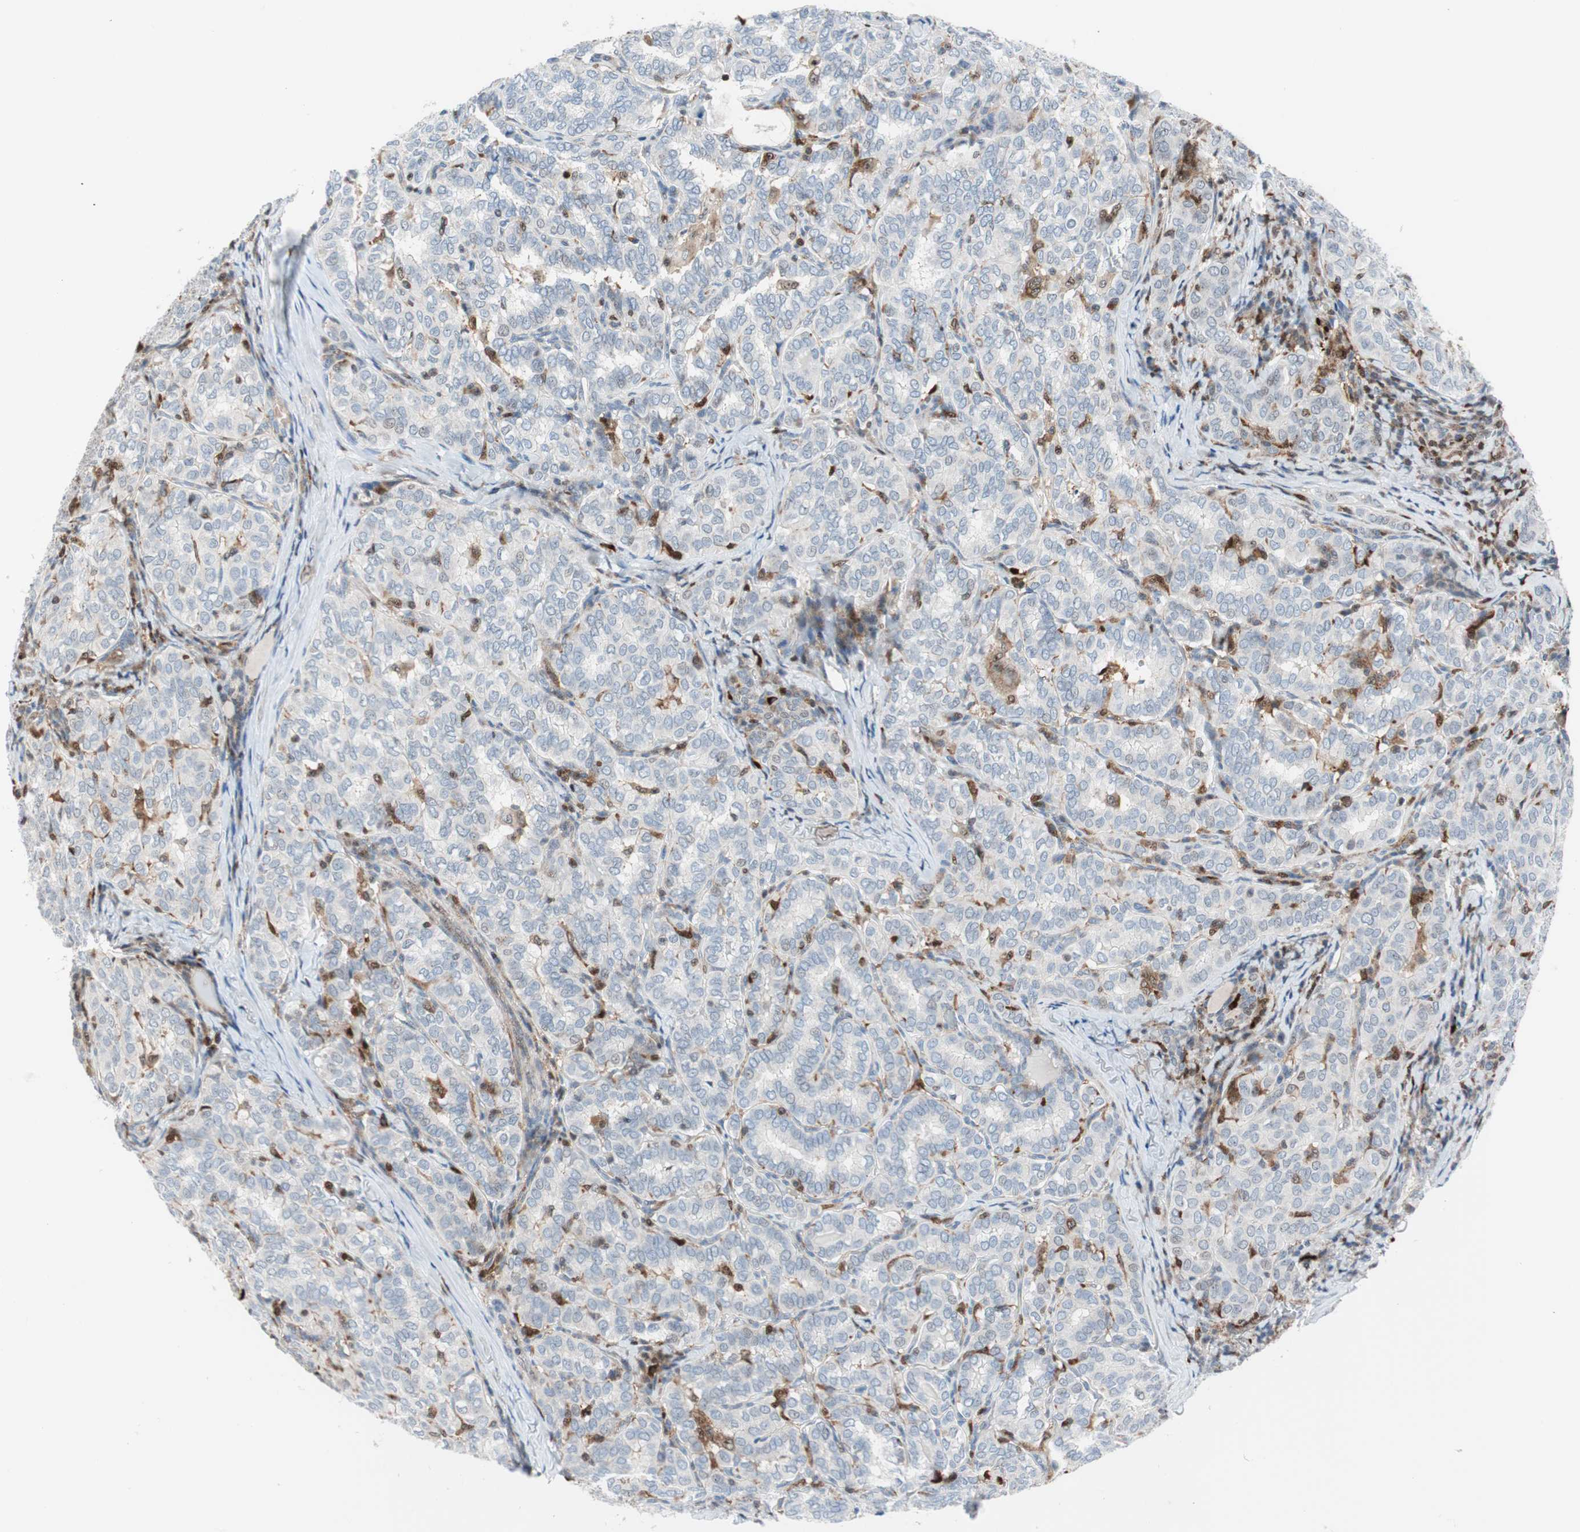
{"staining": {"intensity": "weak", "quantity": "<25%", "location": "cytoplasmic/membranous,nuclear"}, "tissue": "thyroid cancer", "cell_type": "Tumor cells", "image_type": "cancer", "snomed": [{"axis": "morphology", "description": "Normal tissue, NOS"}, {"axis": "morphology", "description": "Papillary adenocarcinoma, NOS"}, {"axis": "topography", "description": "Thyroid gland"}], "caption": "Micrograph shows no protein positivity in tumor cells of papillary adenocarcinoma (thyroid) tissue.", "gene": "RGS10", "patient": {"sex": "female", "age": 30}}